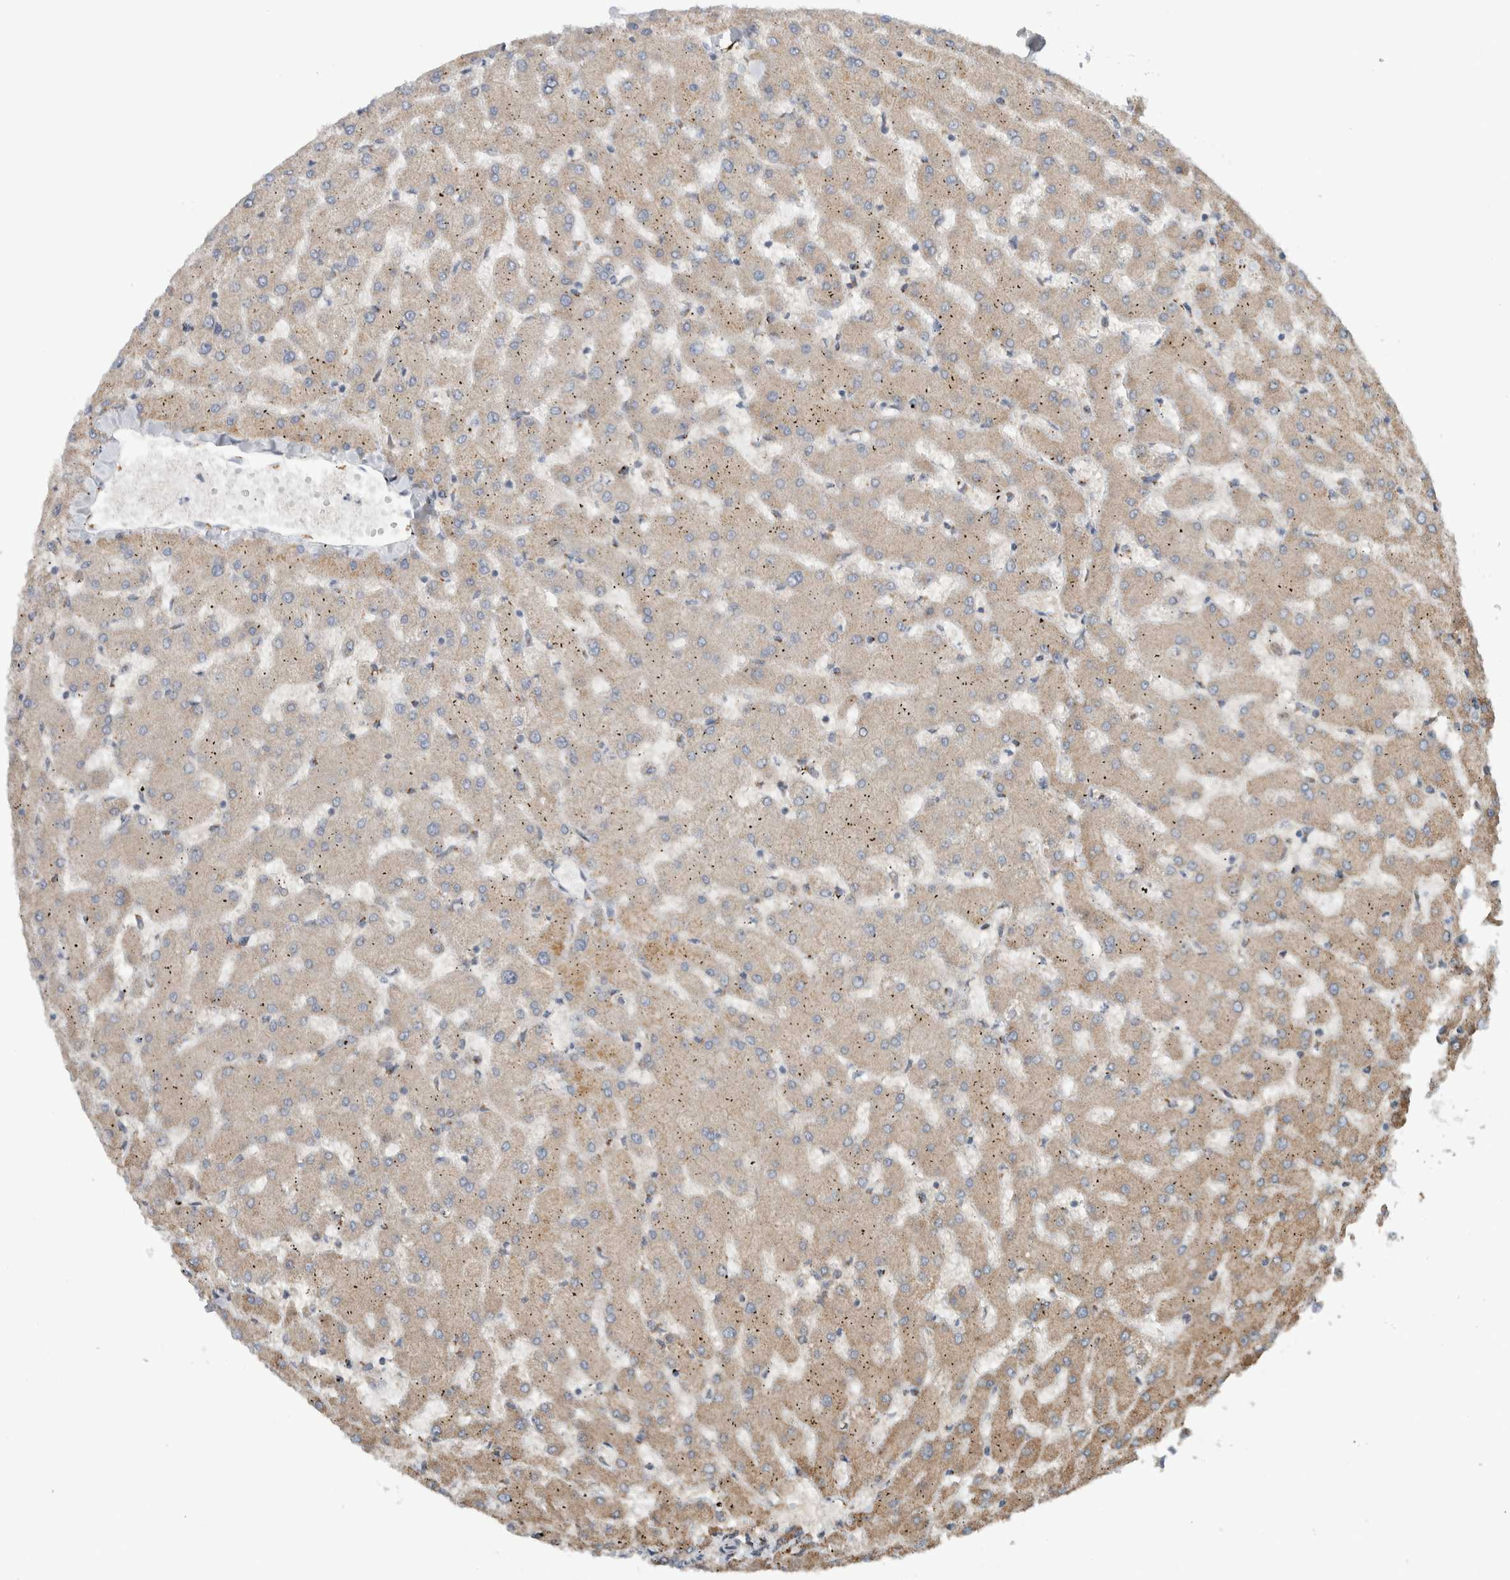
{"staining": {"intensity": "weak", "quantity": ">75%", "location": "cytoplasmic/membranous"}, "tissue": "liver", "cell_type": "Cholangiocytes", "image_type": "normal", "snomed": [{"axis": "morphology", "description": "Normal tissue, NOS"}, {"axis": "topography", "description": "Liver"}], "caption": "Cholangiocytes show weak cytoplasmic/membranous positivity in approximately >75% of cells in unremarkable liver. (Stains: DAB in brown, nuclei in blue, Microscopy: brightfield microscopy at high magnification).", "gene": "RERE", "patient": {"sex": "female", "age": 63}}